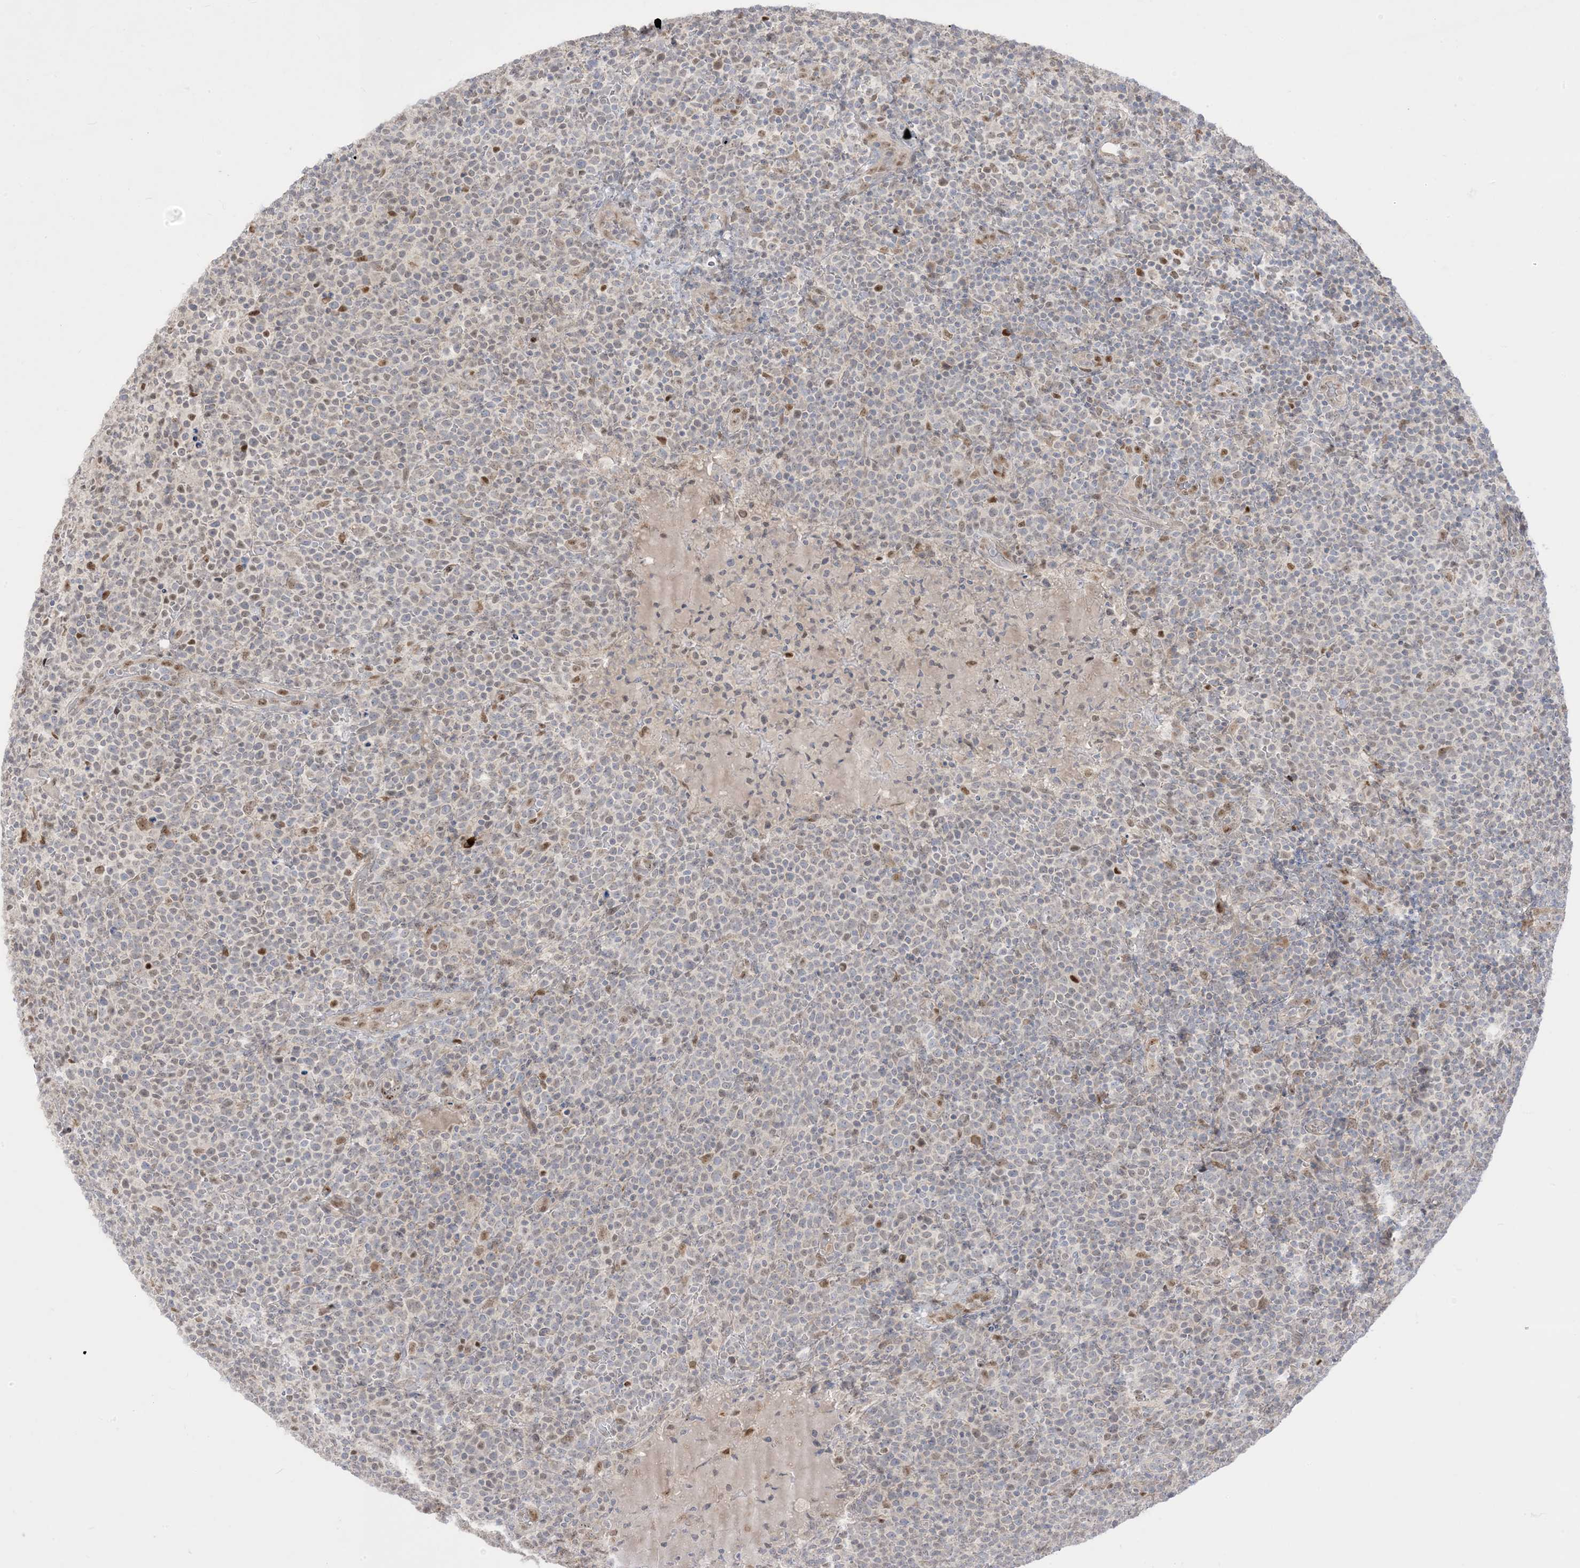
{"staining": {"intensity": "weak", "quantity": "<25%", "location": "nuclear"}, "tissue": "lymphoma", "cell_type": "Tumor cells", "image_type": "cancer", "snomed": [{"axis": "morphology", "description": "Malignant lymphoma, non-Hodgkin's type, High grade"}, {"axis": "topography", "description": "Lymph node"}], "caption": "Immunohistochemistry of human malignant lymphoma, non-Hodgkin's type (high-grade) exhibits no positivity in tumor cells. (Brightfield microscopy of DAB (3,3'-diaminobenzidine) immunohistochemistry (IHC) at high magnification).", "gene": "BHLHE40", "patient": {"sex": "male", "age": 61}}